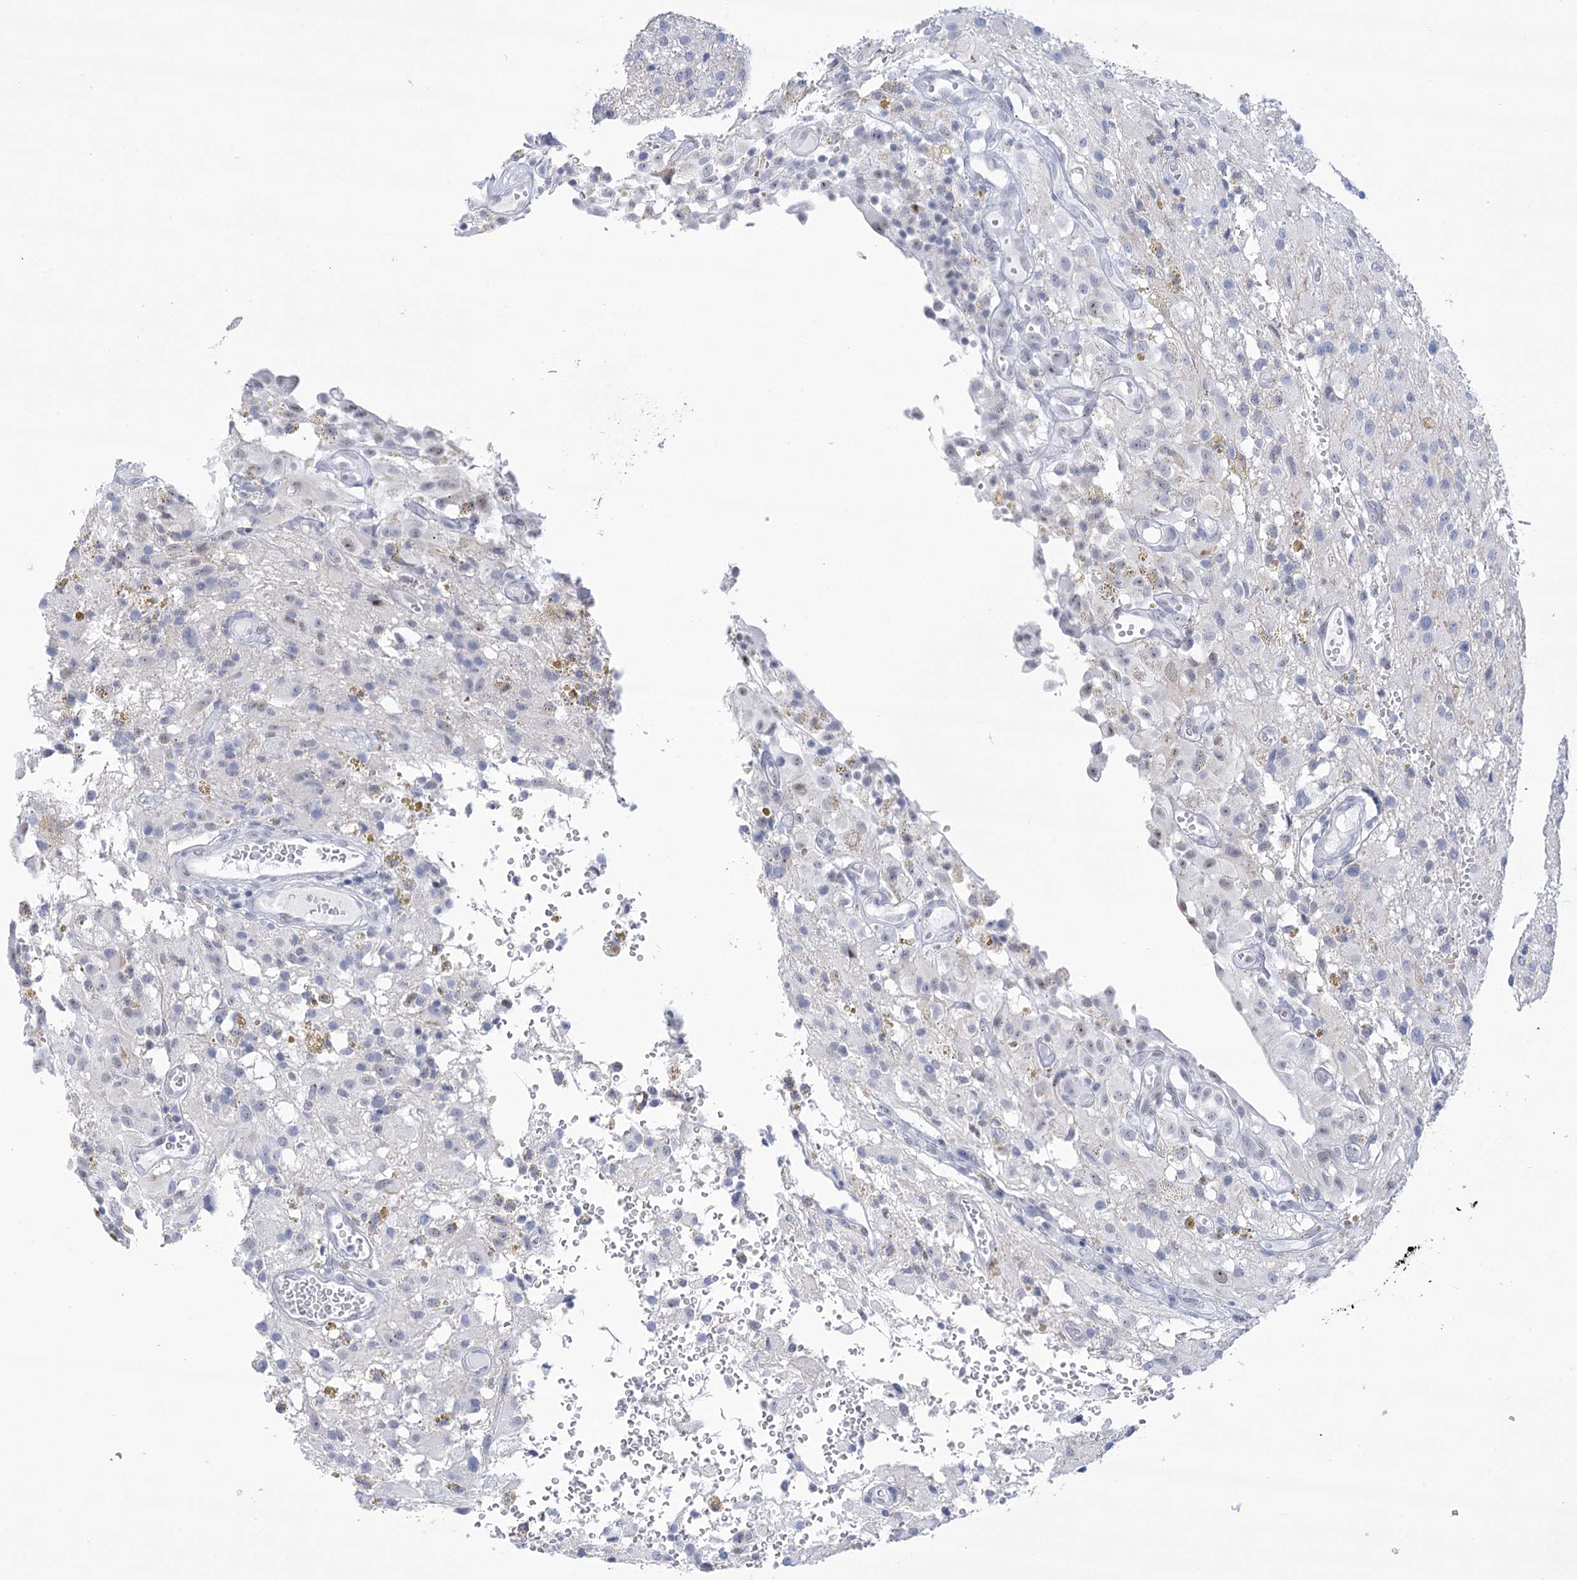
{"staining": {"intensity": "negative", "quantity": "none", "location": "none"}, "tissue": "glioma", "cell_type": "Tumor cells", "image_type": "cancer", "snomed": [{"axis": "morphology", "description": "Glioma, malignant, High grade"}, {"axis": "topography", "description": "Brain"}], "caption": "IHC photomicrograph of human high-grade glioma (malignant) stained for a protein (brown), which reveals no staining in tumor cells. (DAB IHC visualized using brightfield microscopy, high magnification).", "gene": "HORMAD1", "patient": {"sex": "female", "age": 59}}